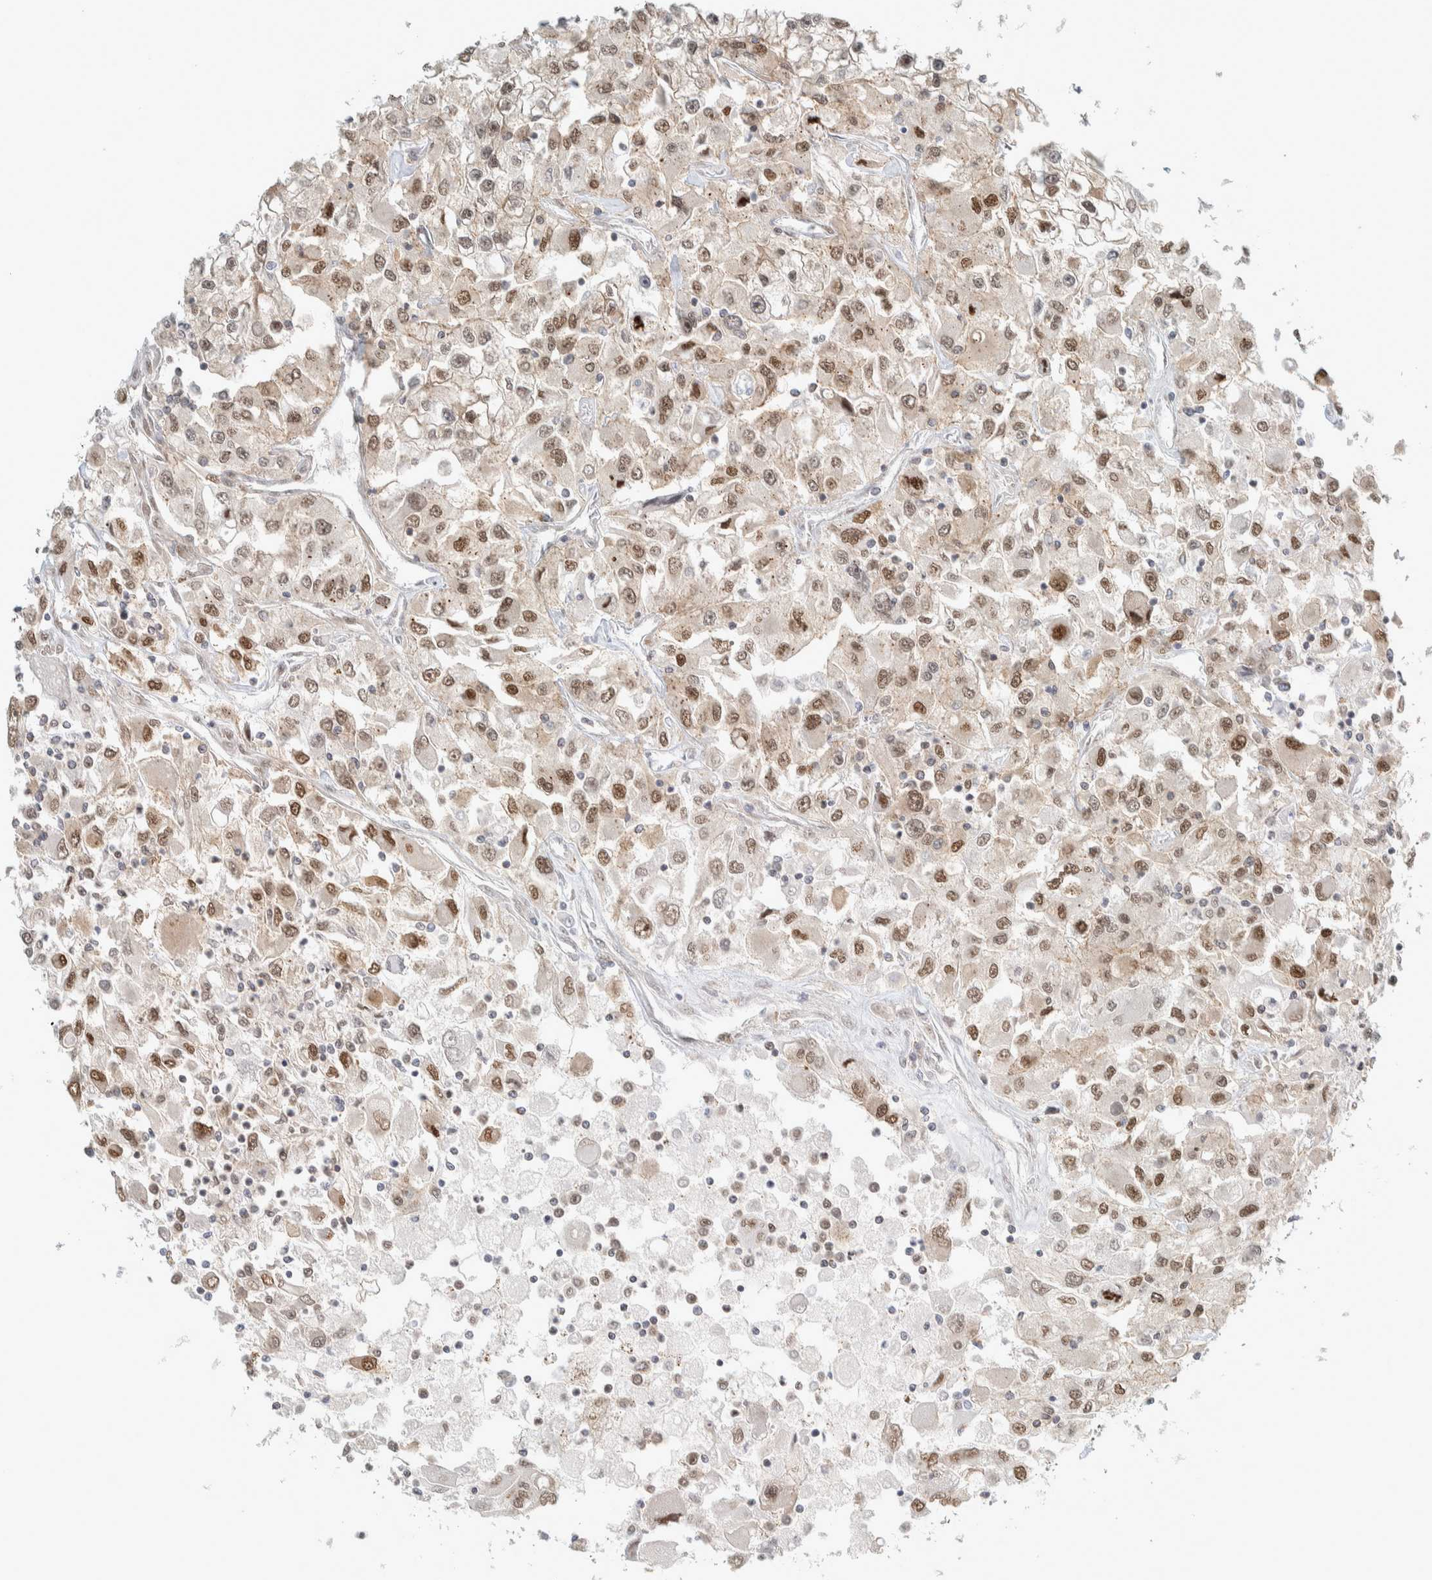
{"staining": {"intensity": "moderate", "quantity": ">75%", "location": "nuclear"}, "tissue": "renal cancer", "cell_type": "Tumor cells", "image_type": "cancer", "snomed": [{"axis": "morphology", "description": "Adenocarcinoma, NOS"}, {"axis": "topography", "description": "Kidney"}], "caption": "A medium amount of moderate nuclear positivity is seen in about >75% of tumor cells in renal cancer (adenocarcinoma) tissue.", "gene": "TFE3", "patient": {"sex": "female", "age": 52}}